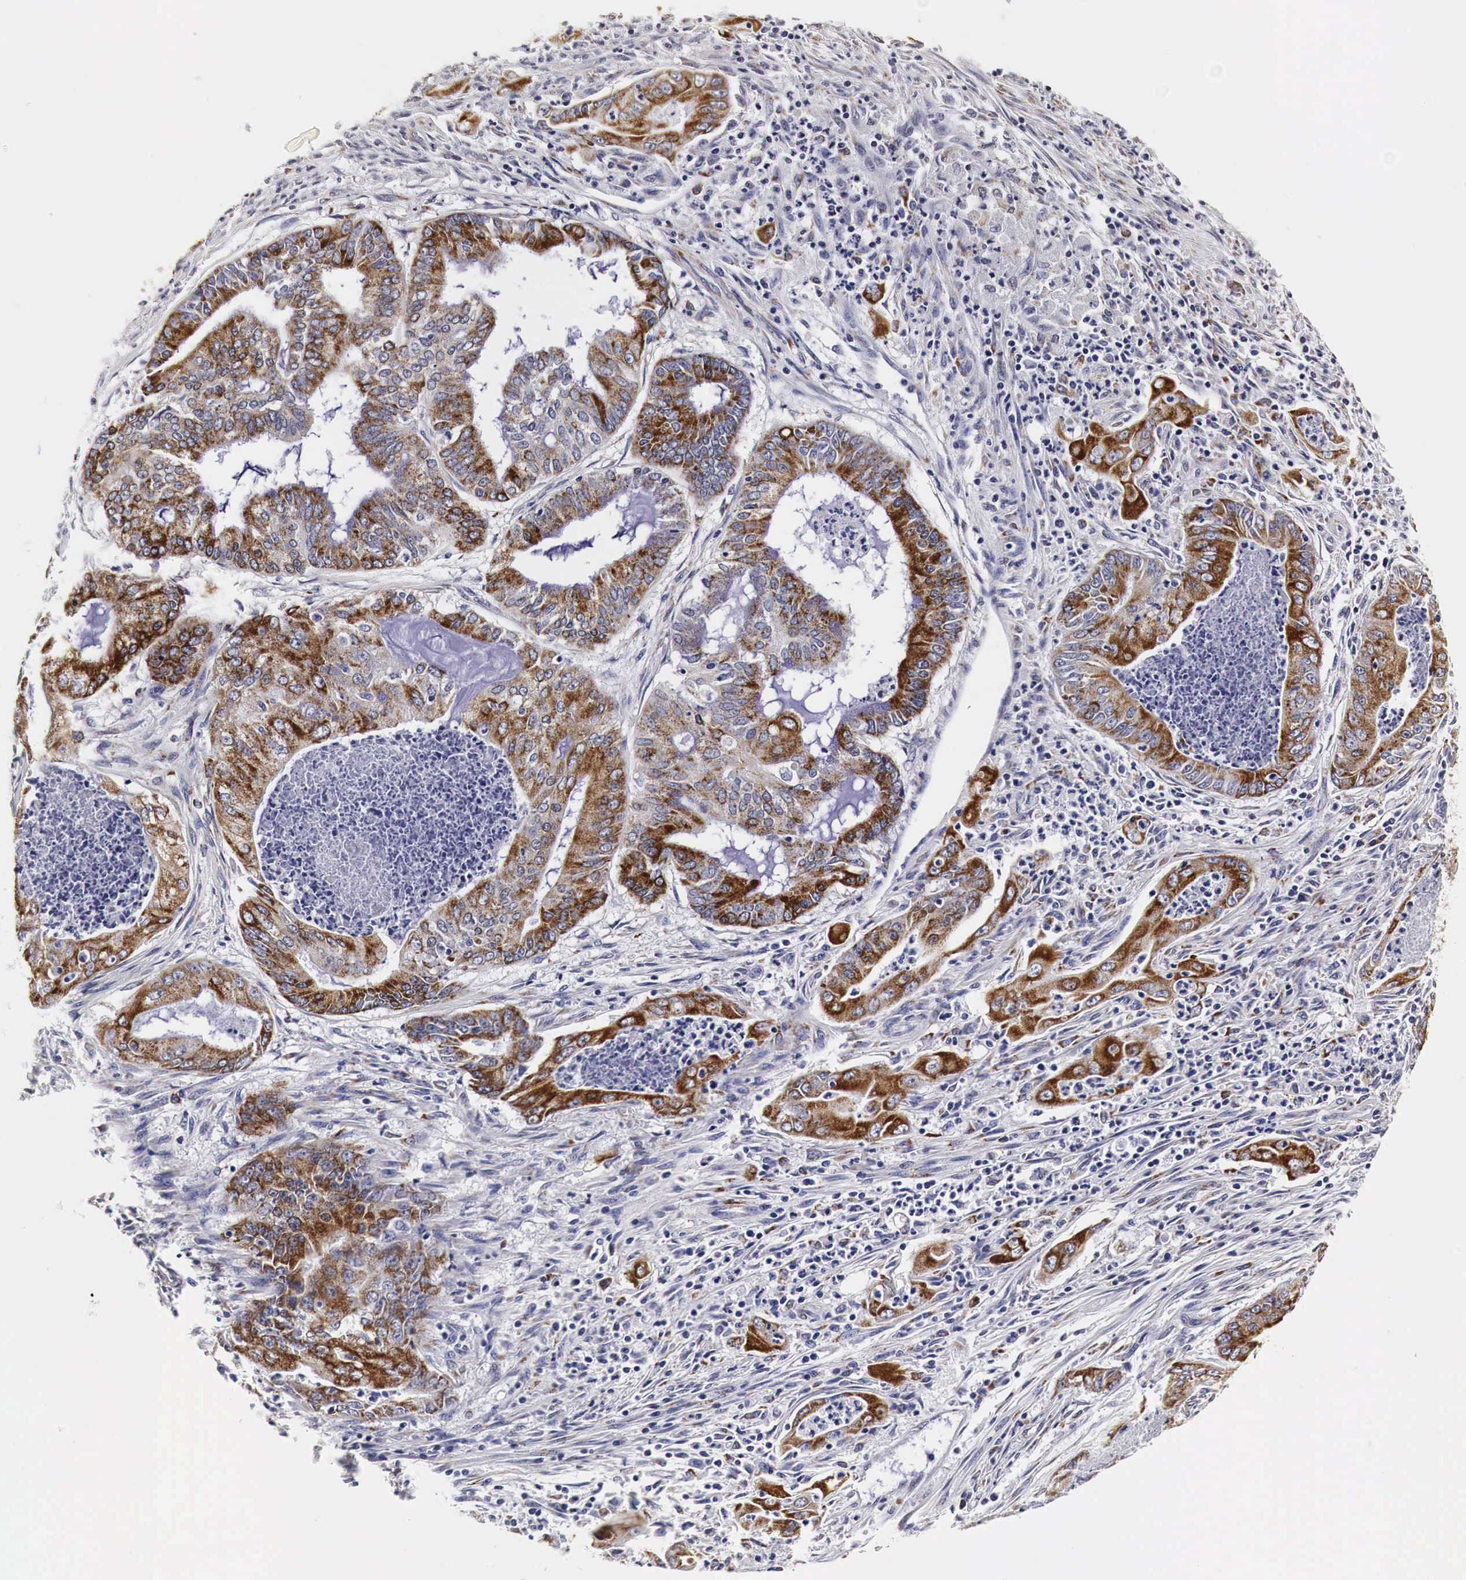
{"staining": {"intensity": "moderate", "quantity": "25%-75%", "location": "cytoplasmic/membranous"}, "tissue": "endometrial cancer", "cell_type": "Tumor cells", "image_type": "cancer", "snomed": [{"axis": "morphology", "description": "Adenocarcinoma, NOS"}, {"axis": "topography", "description": "Endometrium"}], "caption": "This image demonstrates endometrial cancer stained with IHC to label a protein in brown. The cytoplasmic/membranous of tumor cells show moderate positivity for the protein. Nuclei are counter-stained blue.", "gene": "CKAP4", "patient": {"sex": "female", "age": 63}}